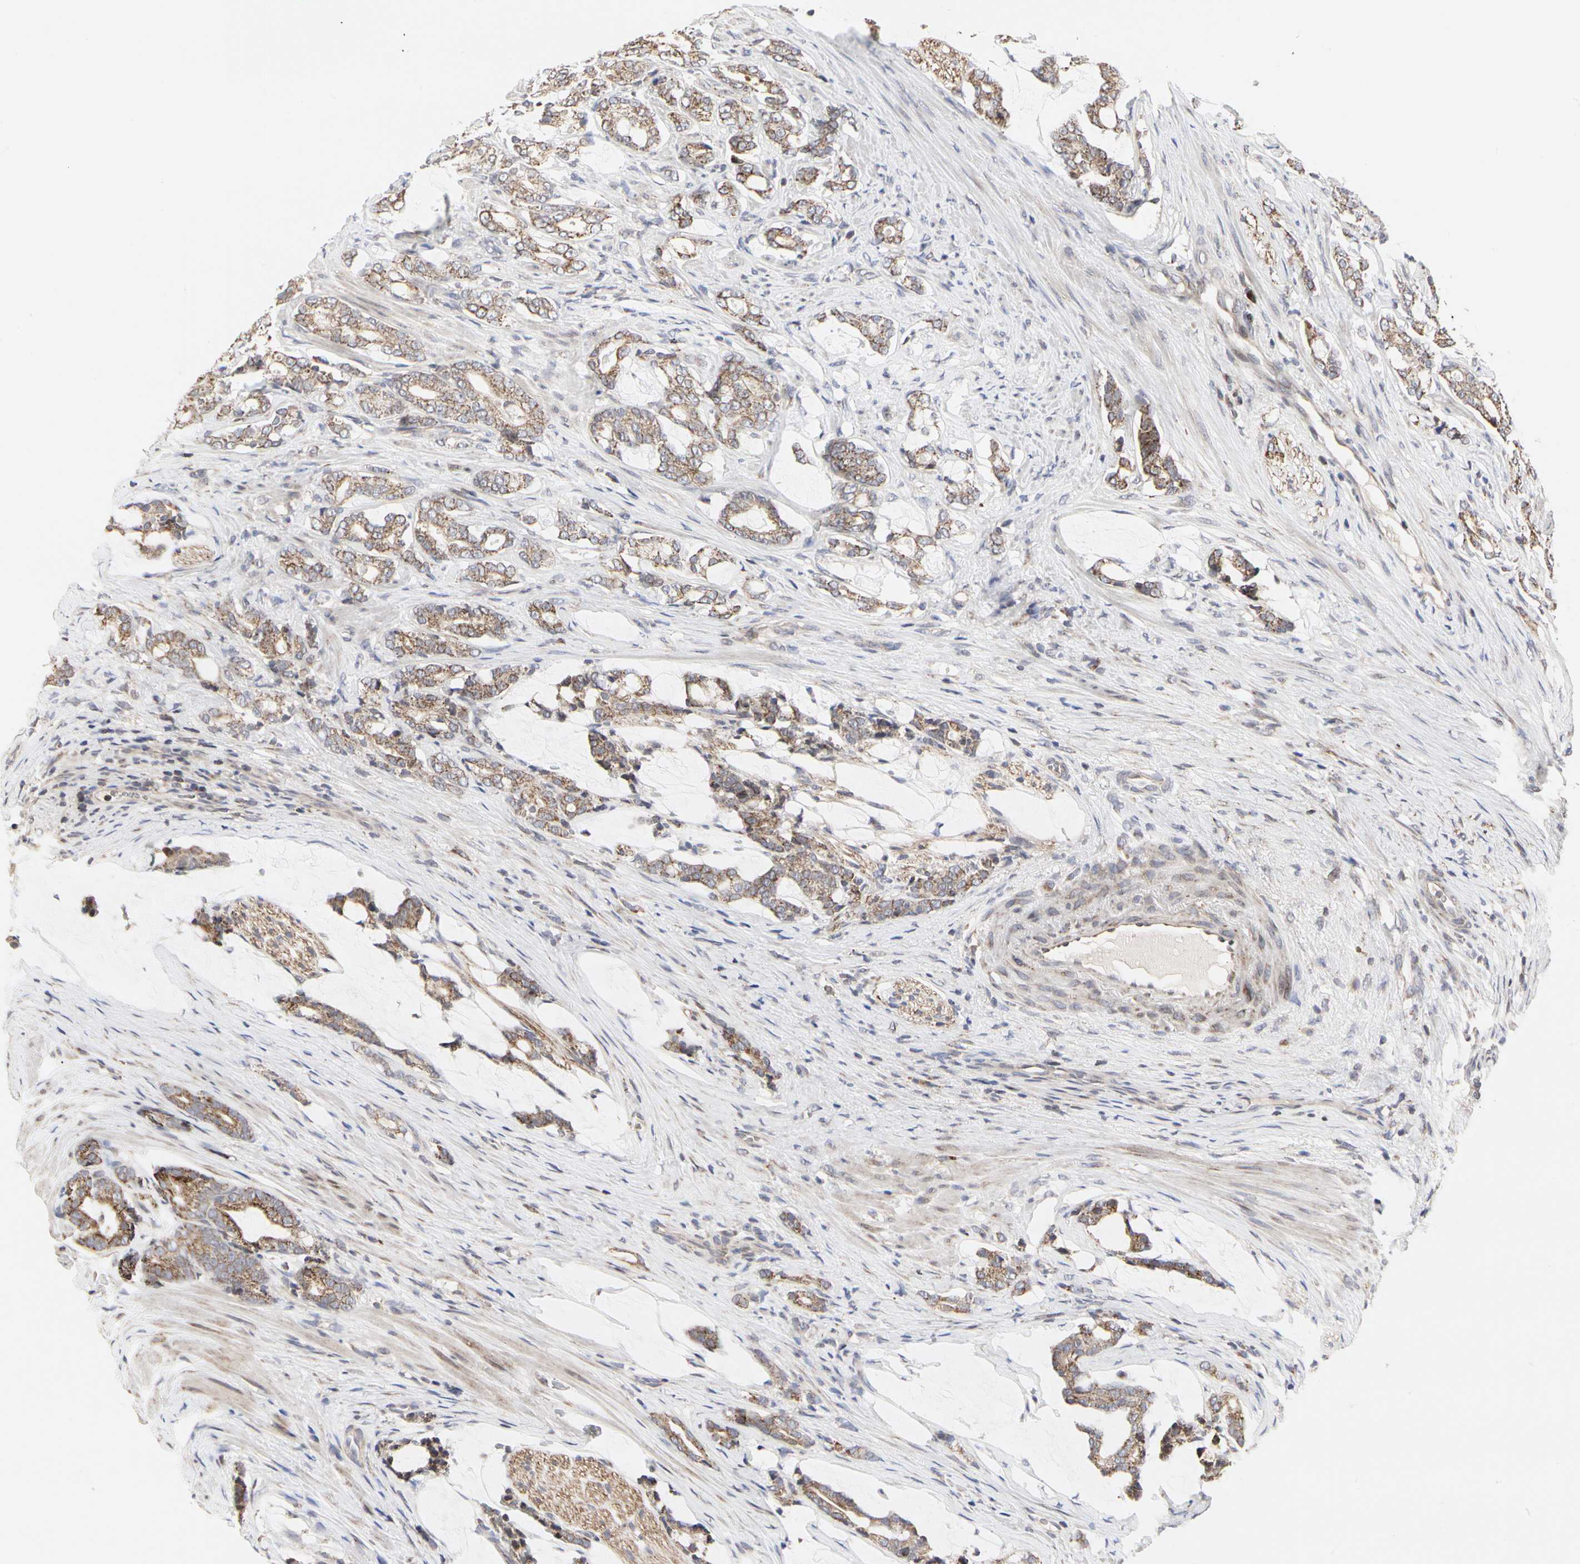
{"staining": {"intensity": "weak", "quantity": ">75%", "location": "cytoplasmic/membranous"}, "tissue": "prostate cancer", "cell_type": "Tumor cells", "image_type": "cancer", "snomed": [{"axis": "morphology", "description": "Adenocarcinoma, Low grade"}, {"axis": "topography", "description": "Prostate"}], "caption": "Protein analysis of prostate cancer tissue reveals weak cytoplasmic/membranous positivity in approximately >75% of tumor cells.", "gene": "TSKU", "patient": {"sex": "male", "age": 58}}